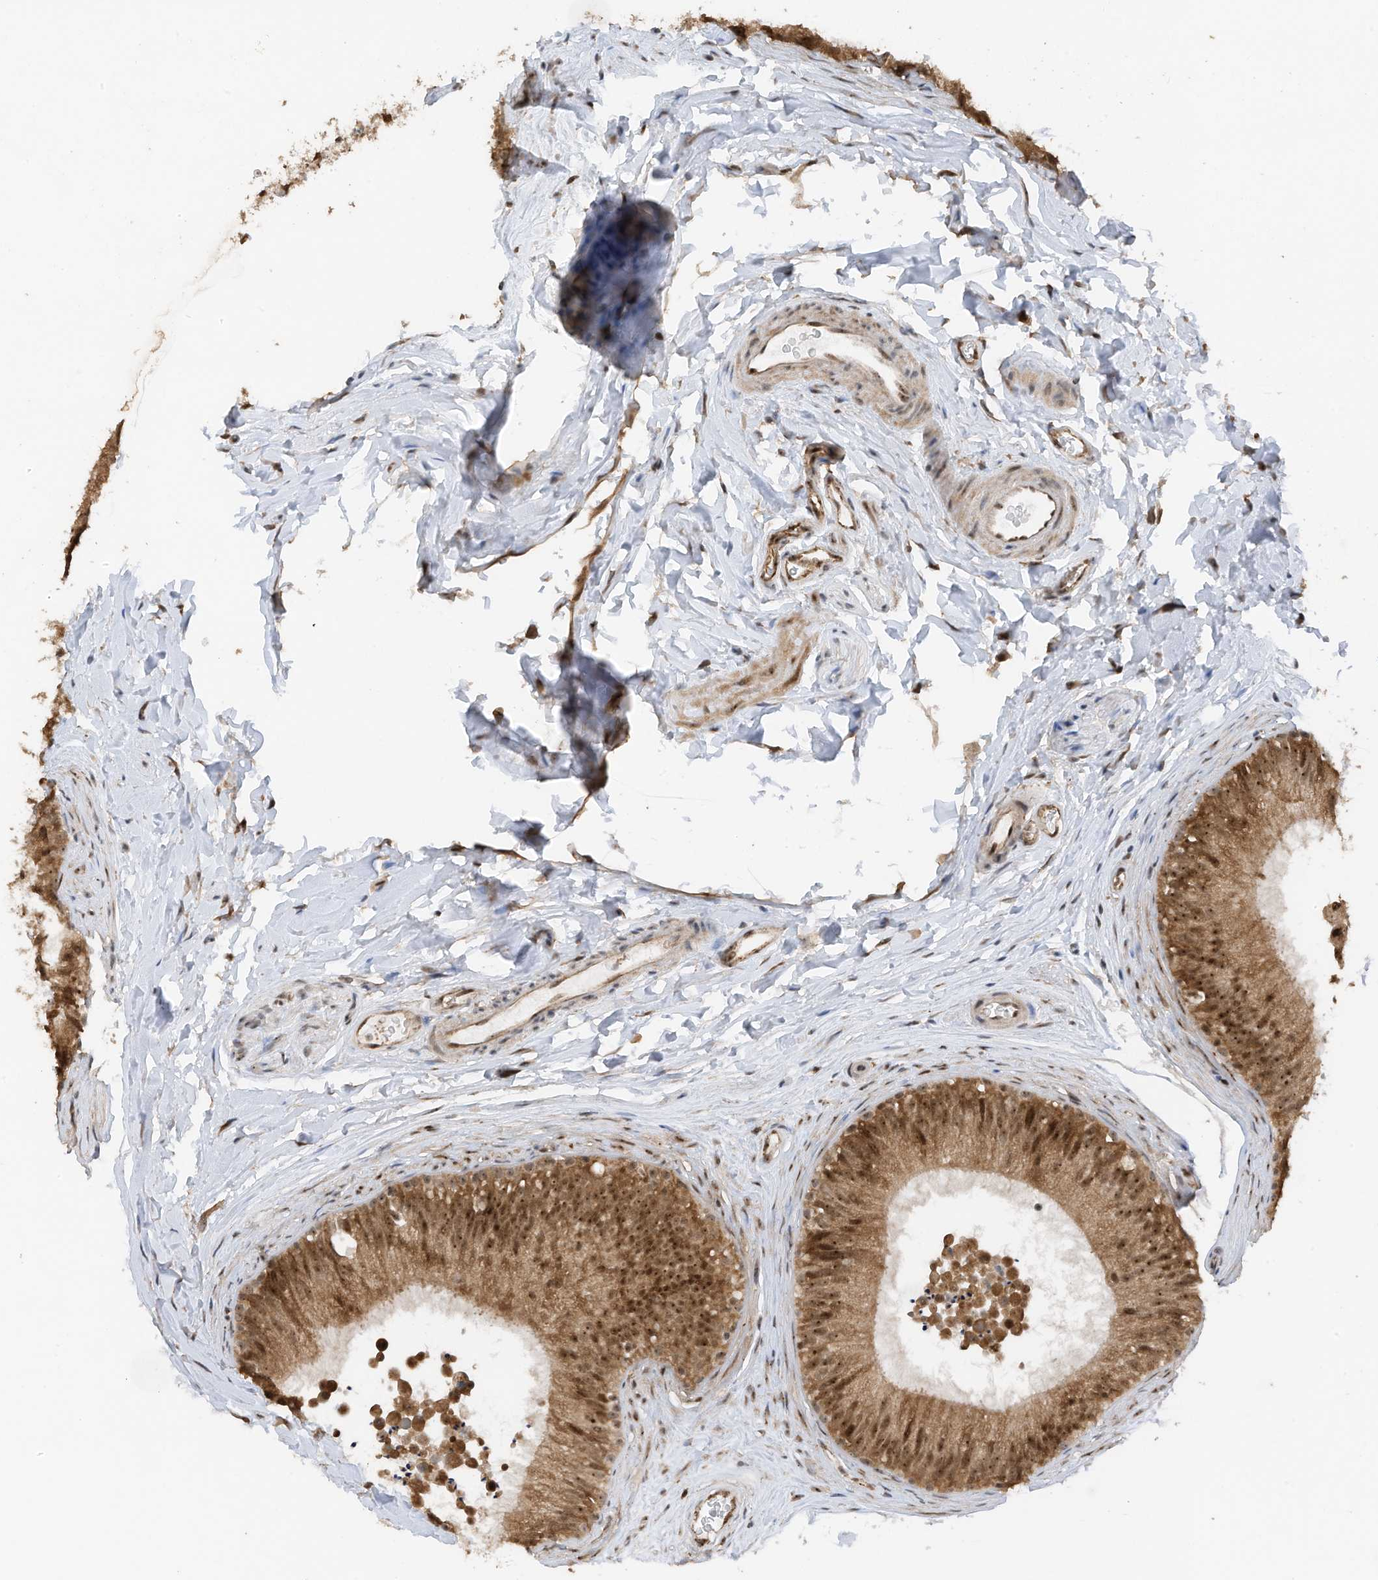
{"staining": {"intensity": "moderate", "quantity": ">75%", "location": "cytoplasmic/membranous,nuclear"}, "tissue": "epididymis", "cell_type": "Glandular cells", "image_type": "normal", "snomed": [{"axis": "morphology", "description": "Normal tissue, NOS"}, {"axis": "topography", "description": "Epididymis"}], "caption": "Immunohistochemistry micrograph of benign epididymis: epididymis stained using immunohistochemistry shows medium levels of moderate protein expression localized specifically in the cytoplasmic/membranous,nuclear of glandular cells, appearing as a cytoplasmic/membranous,nuclear brown color.", "gene": "ERLEC1", "patient": {"sex": "male", "age": 29}}